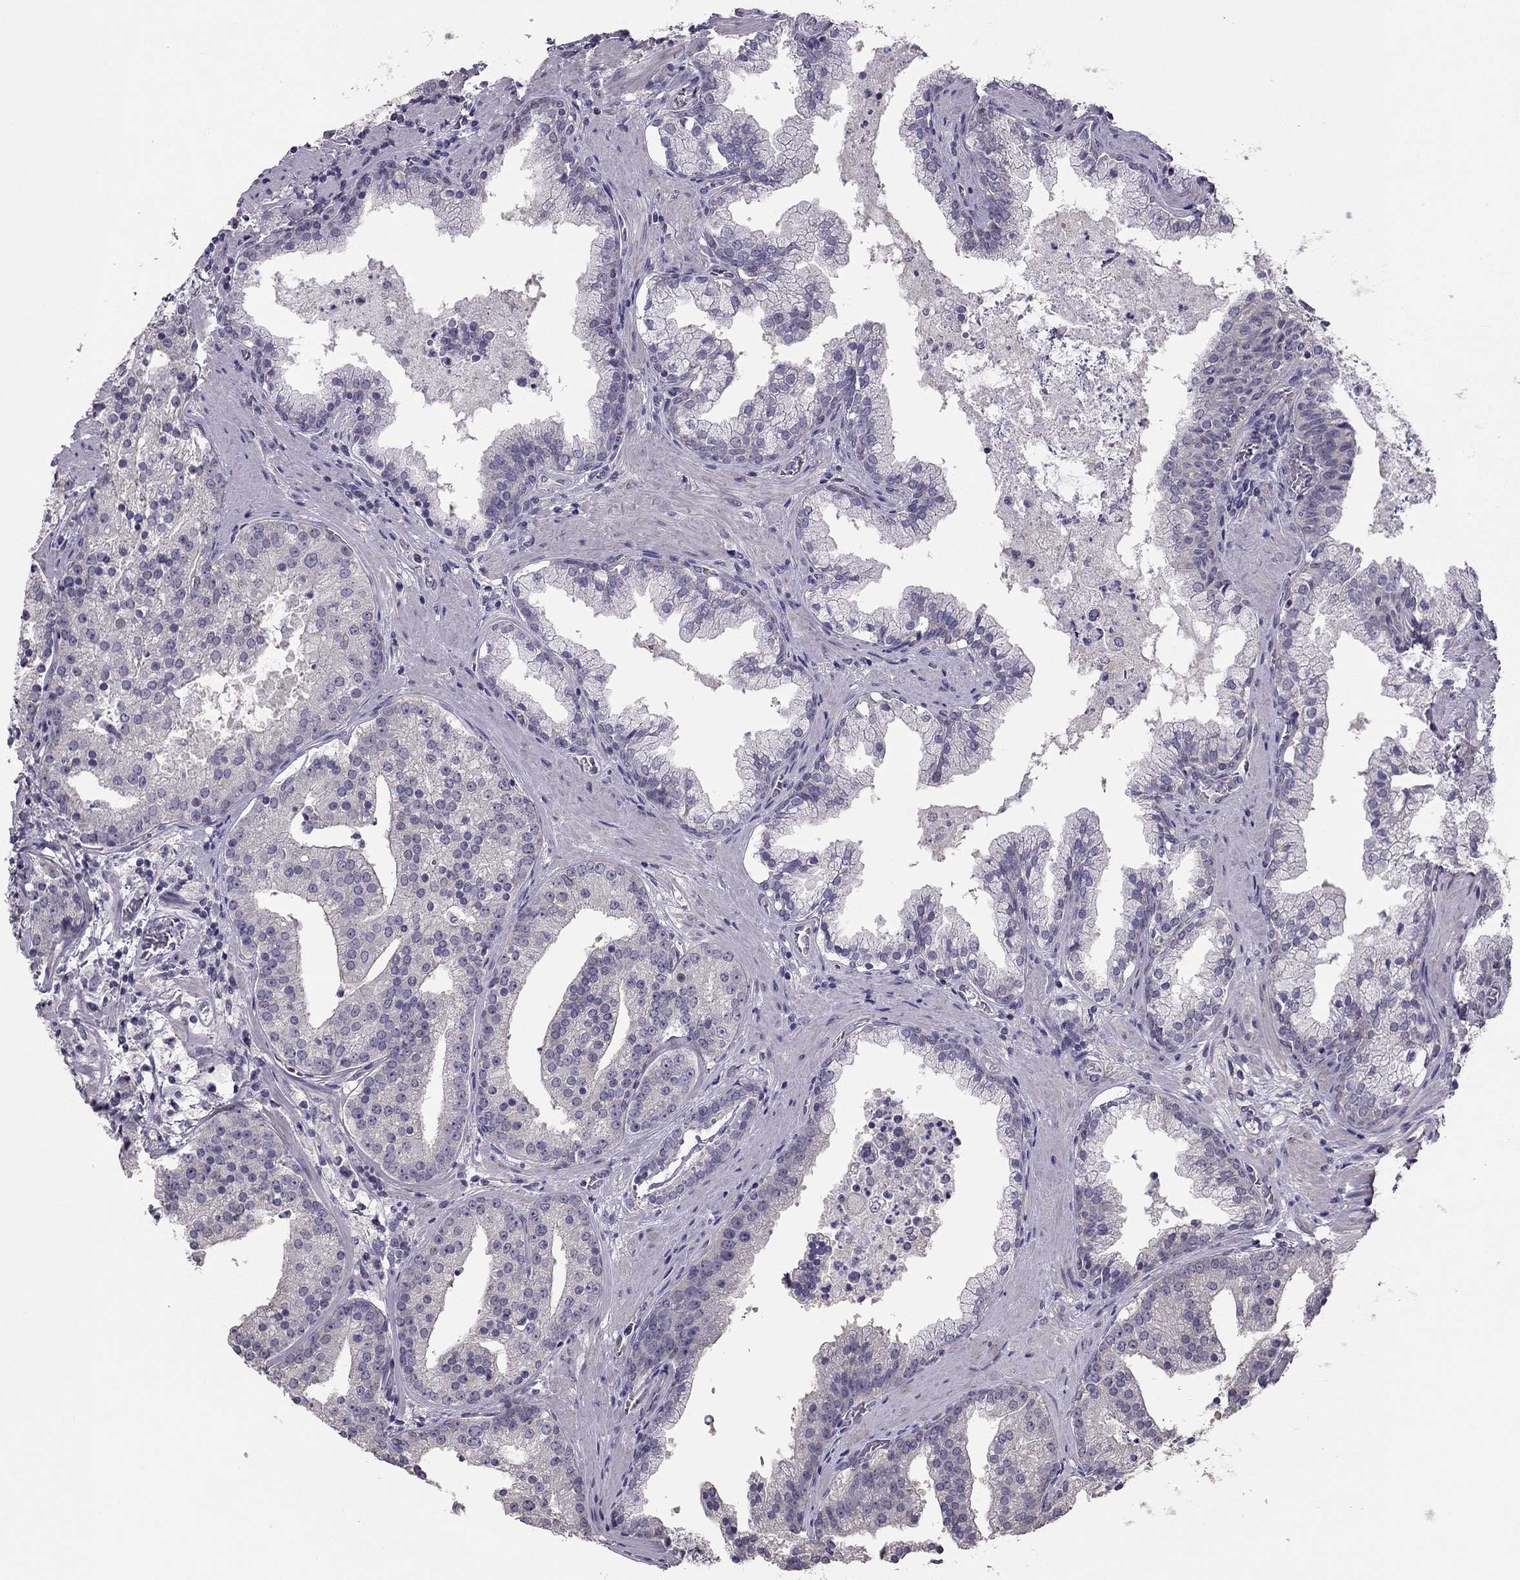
{"staining": {"intensity": "negative", "quantity": "none", "location": "none"}, "tissue": "prostate cancer", "cell_type": "Tumor cells", "image_type": "cancer", "snomed": [{"axis": "morphology", "description": "Adenocarcinoma, NOS"}, {"axis": "topography", "description": "Prostate and seminal vesicle, NOS"}, {"axis": "topography", "description": "Prostate"}], "caption": "A high-resolution image shows IHC staining of prostate cancer, which displays no significant expression in tumor cells.", "gene": "HSFX1", "patient": {"sex": "male", "age": 44}}